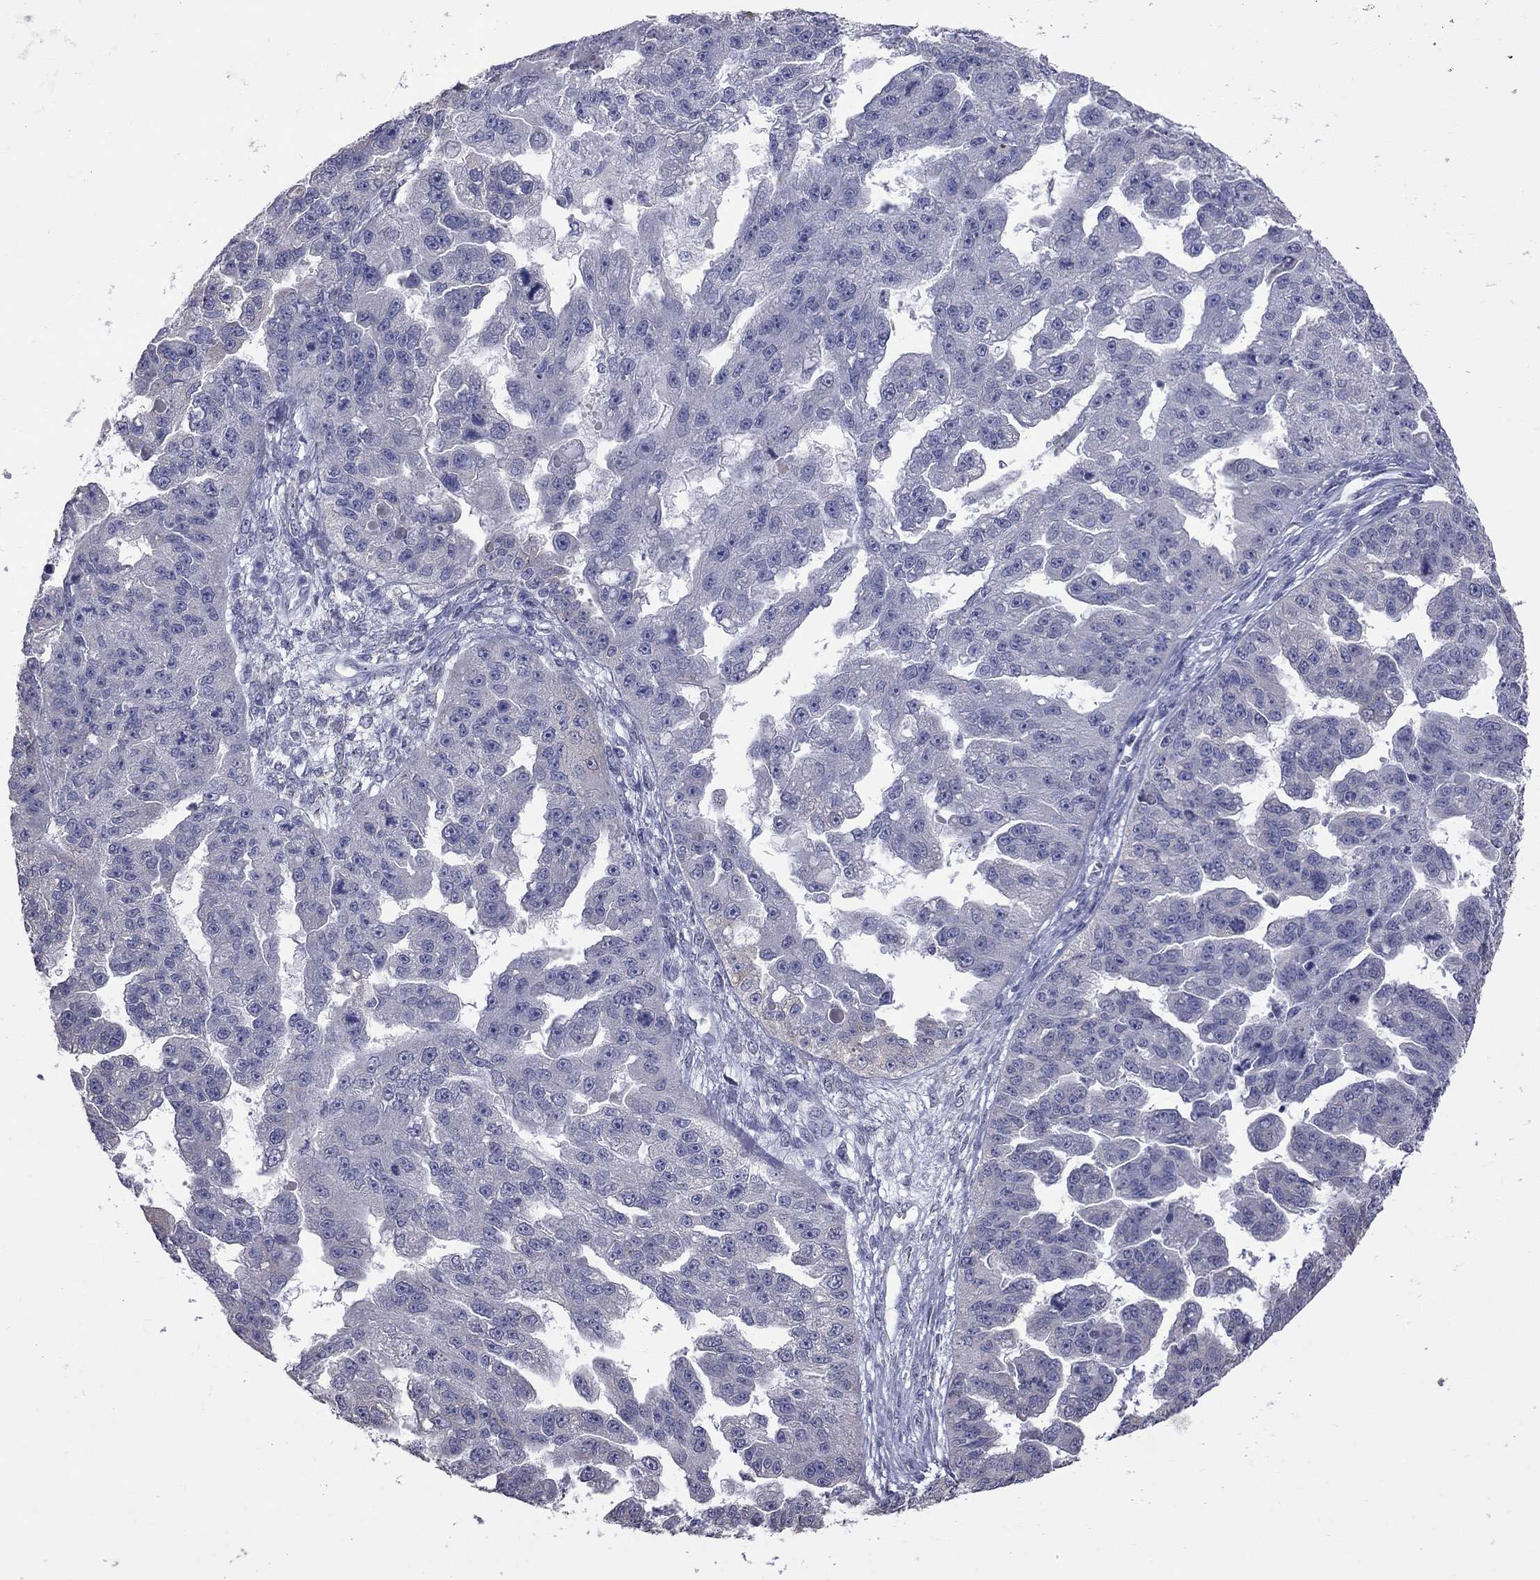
{"staining": {"intensity": "negative", "quantity": "none", "location": "none"}, "tissue": "ovarian cancer", "cell_type": "Tumor cells", "image_type": "cancer", "snomed": [{"axis": "morphology", "description": "Cystadenocarcinoma, serous, NOS"}, {"axis": "topography", "description": "Ovary"}], "caption": "Immunohistochemical staining of ovarian cancer (serous cystadenocarcinoma) demonstrates no significant positivity in tumor cells.", "gene": "HYLS1", "patient": {"sex": "female", "age": 58}}